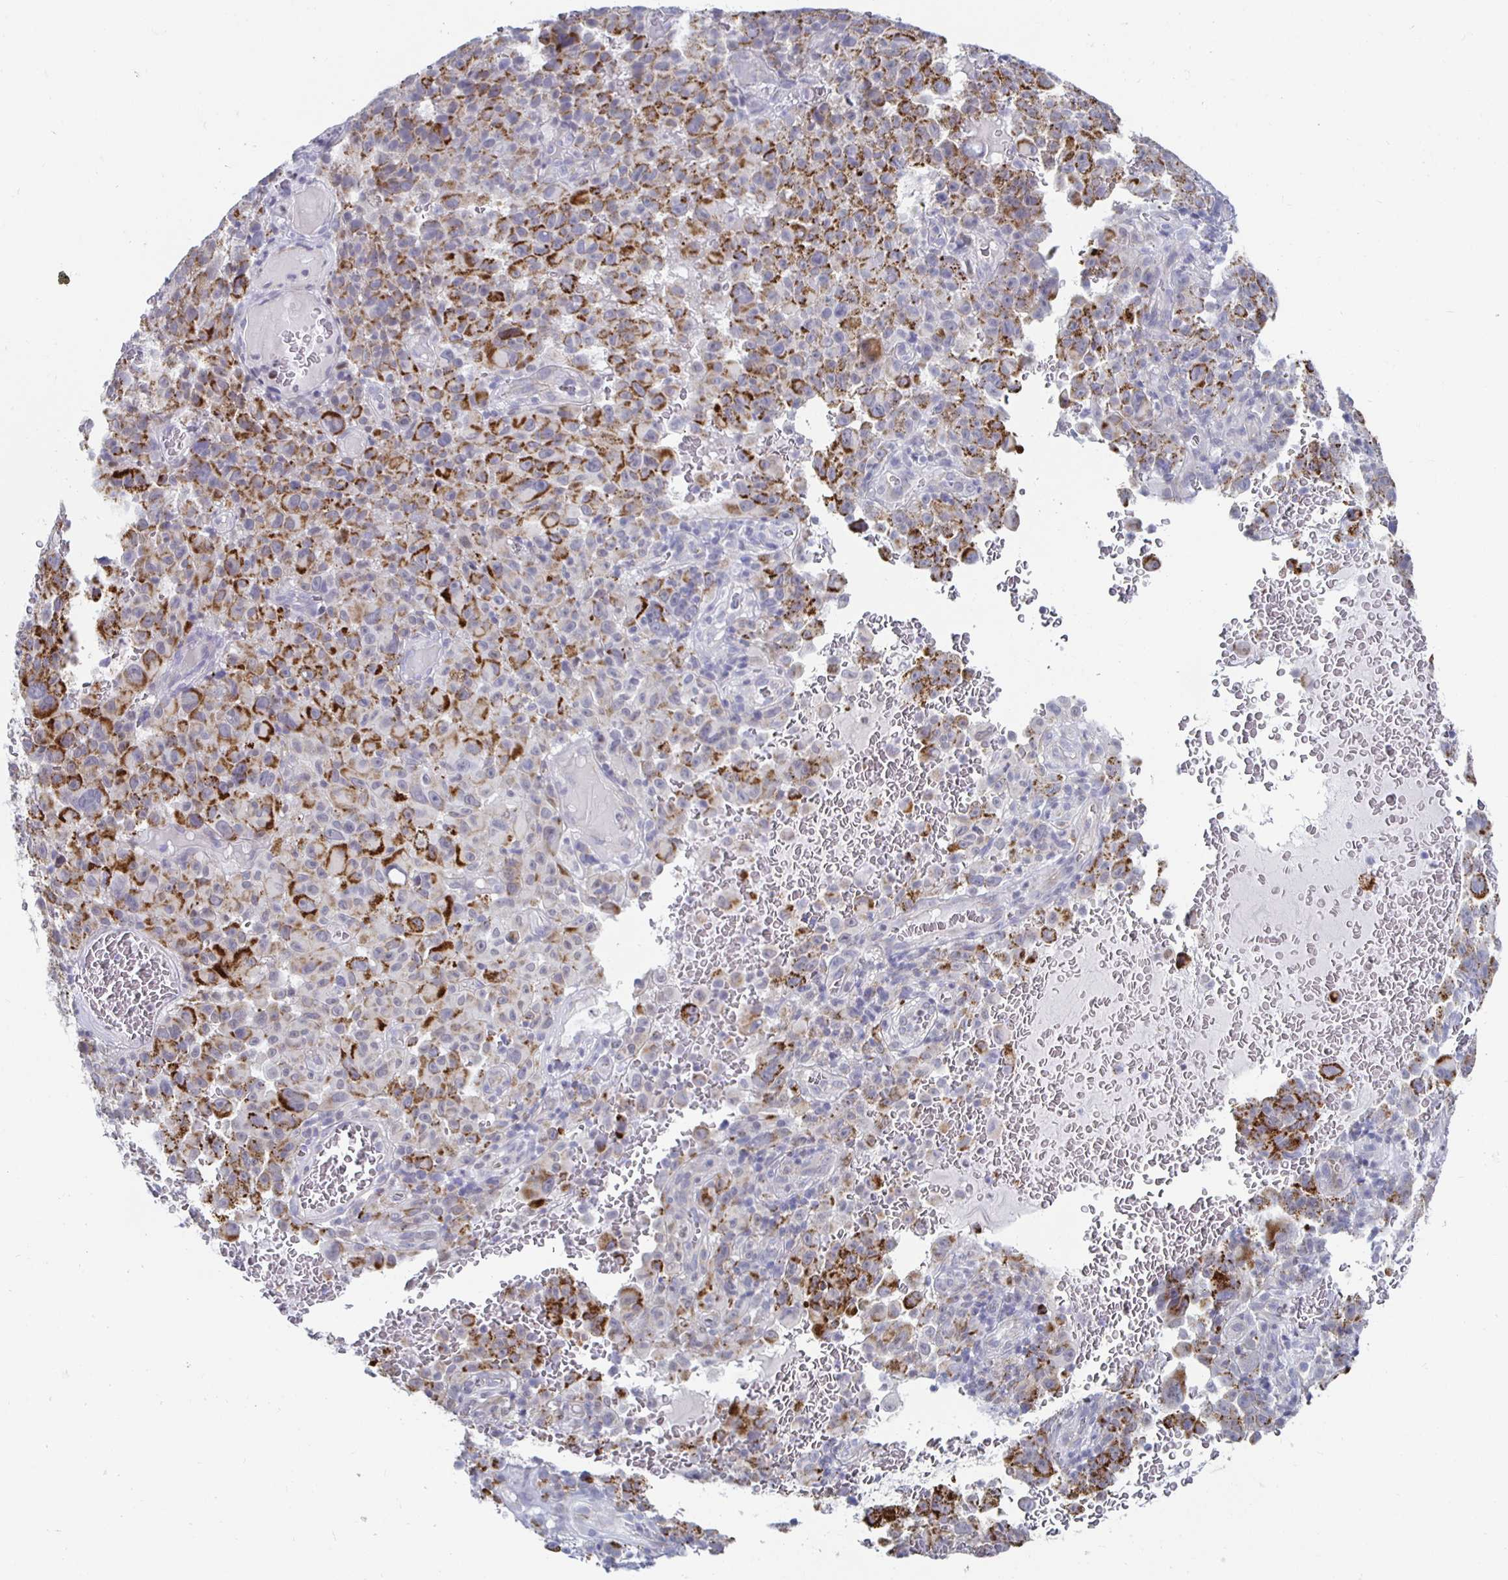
{"staining": {"intensity": "strong", "quantity": "25%-75%", "location": "cytoplasmic/membranous"}, "tissue": "melanoma", "cell_type": "Tumor cells", "image_type": "cancer", "snomed": [{"axis": "morphology", "description": "Malignant melanoma, NOS"}, {"axis": "topography", "description": "Skin"}], "caption": "Brown immunohistochemical staining in malignant melanoma displays strong cytoplasmic/membranous positivity in approximately 25%-75% of tumor cells.", "gene": "NOCT", "patient": {"sex": "female", "age": 82}}